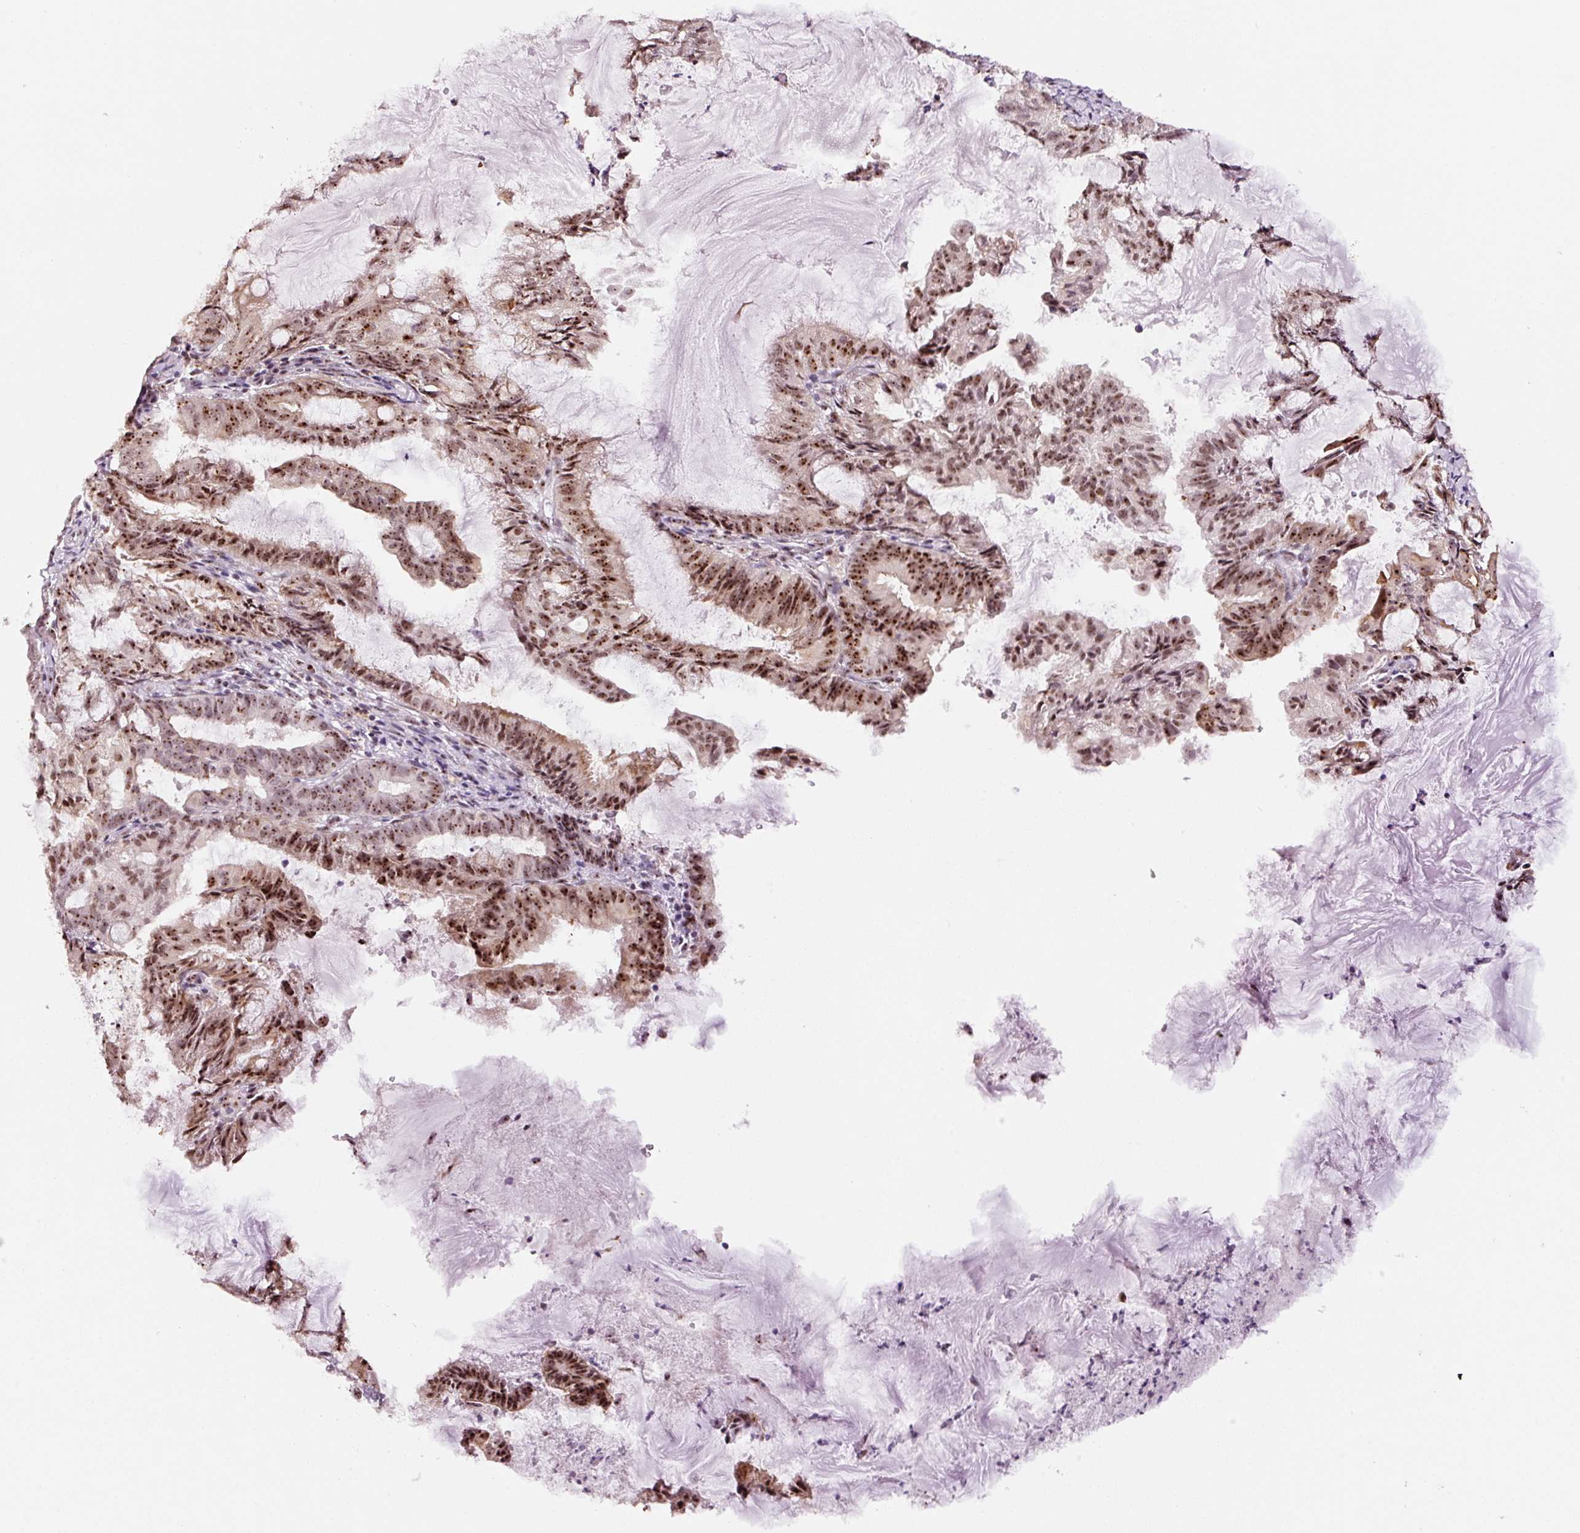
{"staining": {"intensity": "moderate", "quantity": ">75%", "location": "cytoplasmic/membranous,nuclear"}, "tissue": "endometrial cancer", "cell_type": "Tumor cells", "image_type": "cancer", "snomed": [{"axis": "morphology", "description": "Adenocarcinoma, NOS"}, {"axis": "topography", "description": "Endometrium"}], "caption": "Adenocarcinoma (endometrial) stained with a brown dye reveals moderate cytoplasmic/membranous and nuclear positive staining in approximately >75% of tumor cells.", "gene": "GNL3", "patient": {"sex": "female", "age": 86}}